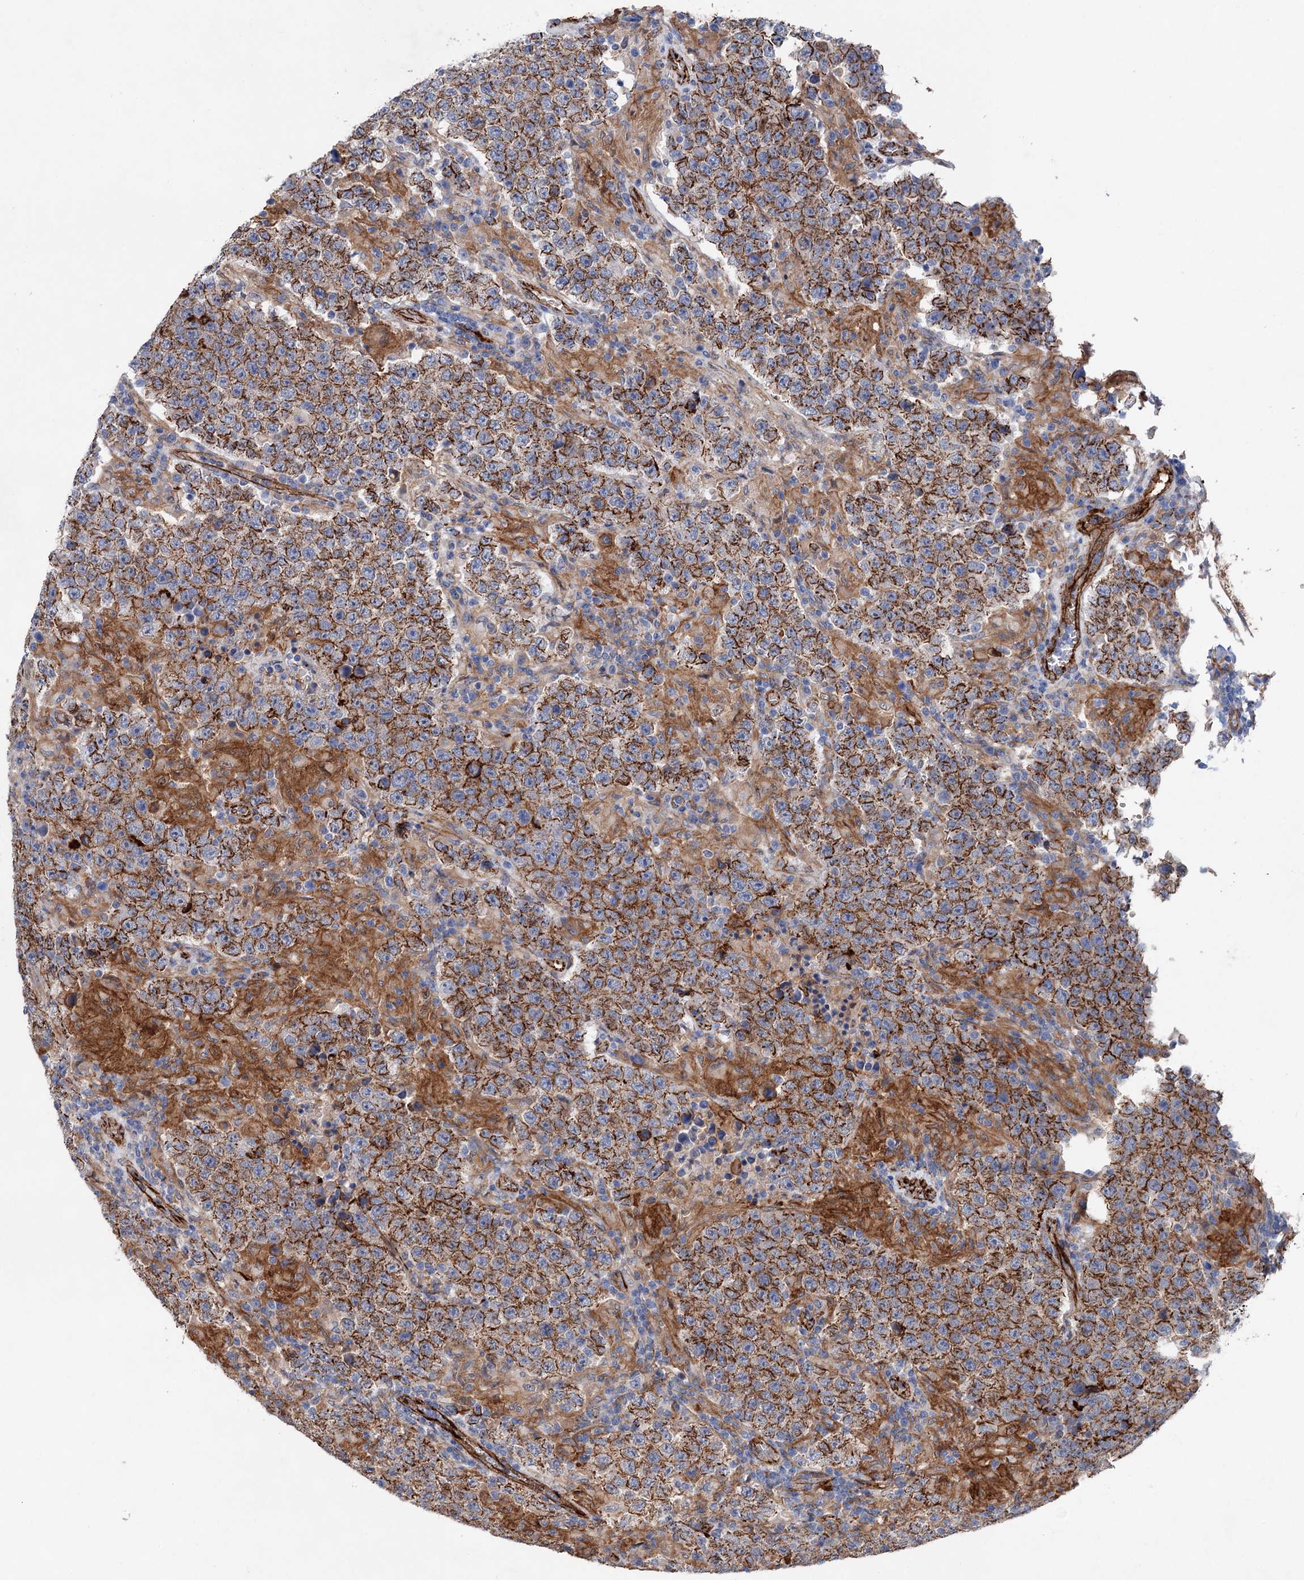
{"staining": {"intensity": "moderate", "quantity": ">75%", "location": "cytoplasmic/membranous"}, "tissue": "testis cancer", "cell_type": "Tumor cells", "image_type": "cancer", "snomed": [{"axis": "morphology", "description": "Normal tissue, NOS"}, {"axis": "morphology", "description": "Urothelial carcinoma, High grade"}, {"axis": "morphology", "description": "Seminoma, NOS"}, {"axis": "morphology", "description": "Carcinoma, Embryonal, NOS"}, {"axis": "topography", "description": "Urinary bladder"}, {"axis": "topography", "description": "Testis"}], "caption": "This micrograph shows immunohistochemistry (IHC) staining of human testis cancer, with medium moderate cytoplasmic/membranous expression in about >75% of tumor cells.", "gene": "TMTC3", "patient": {"sex": "male", "age": 41}}